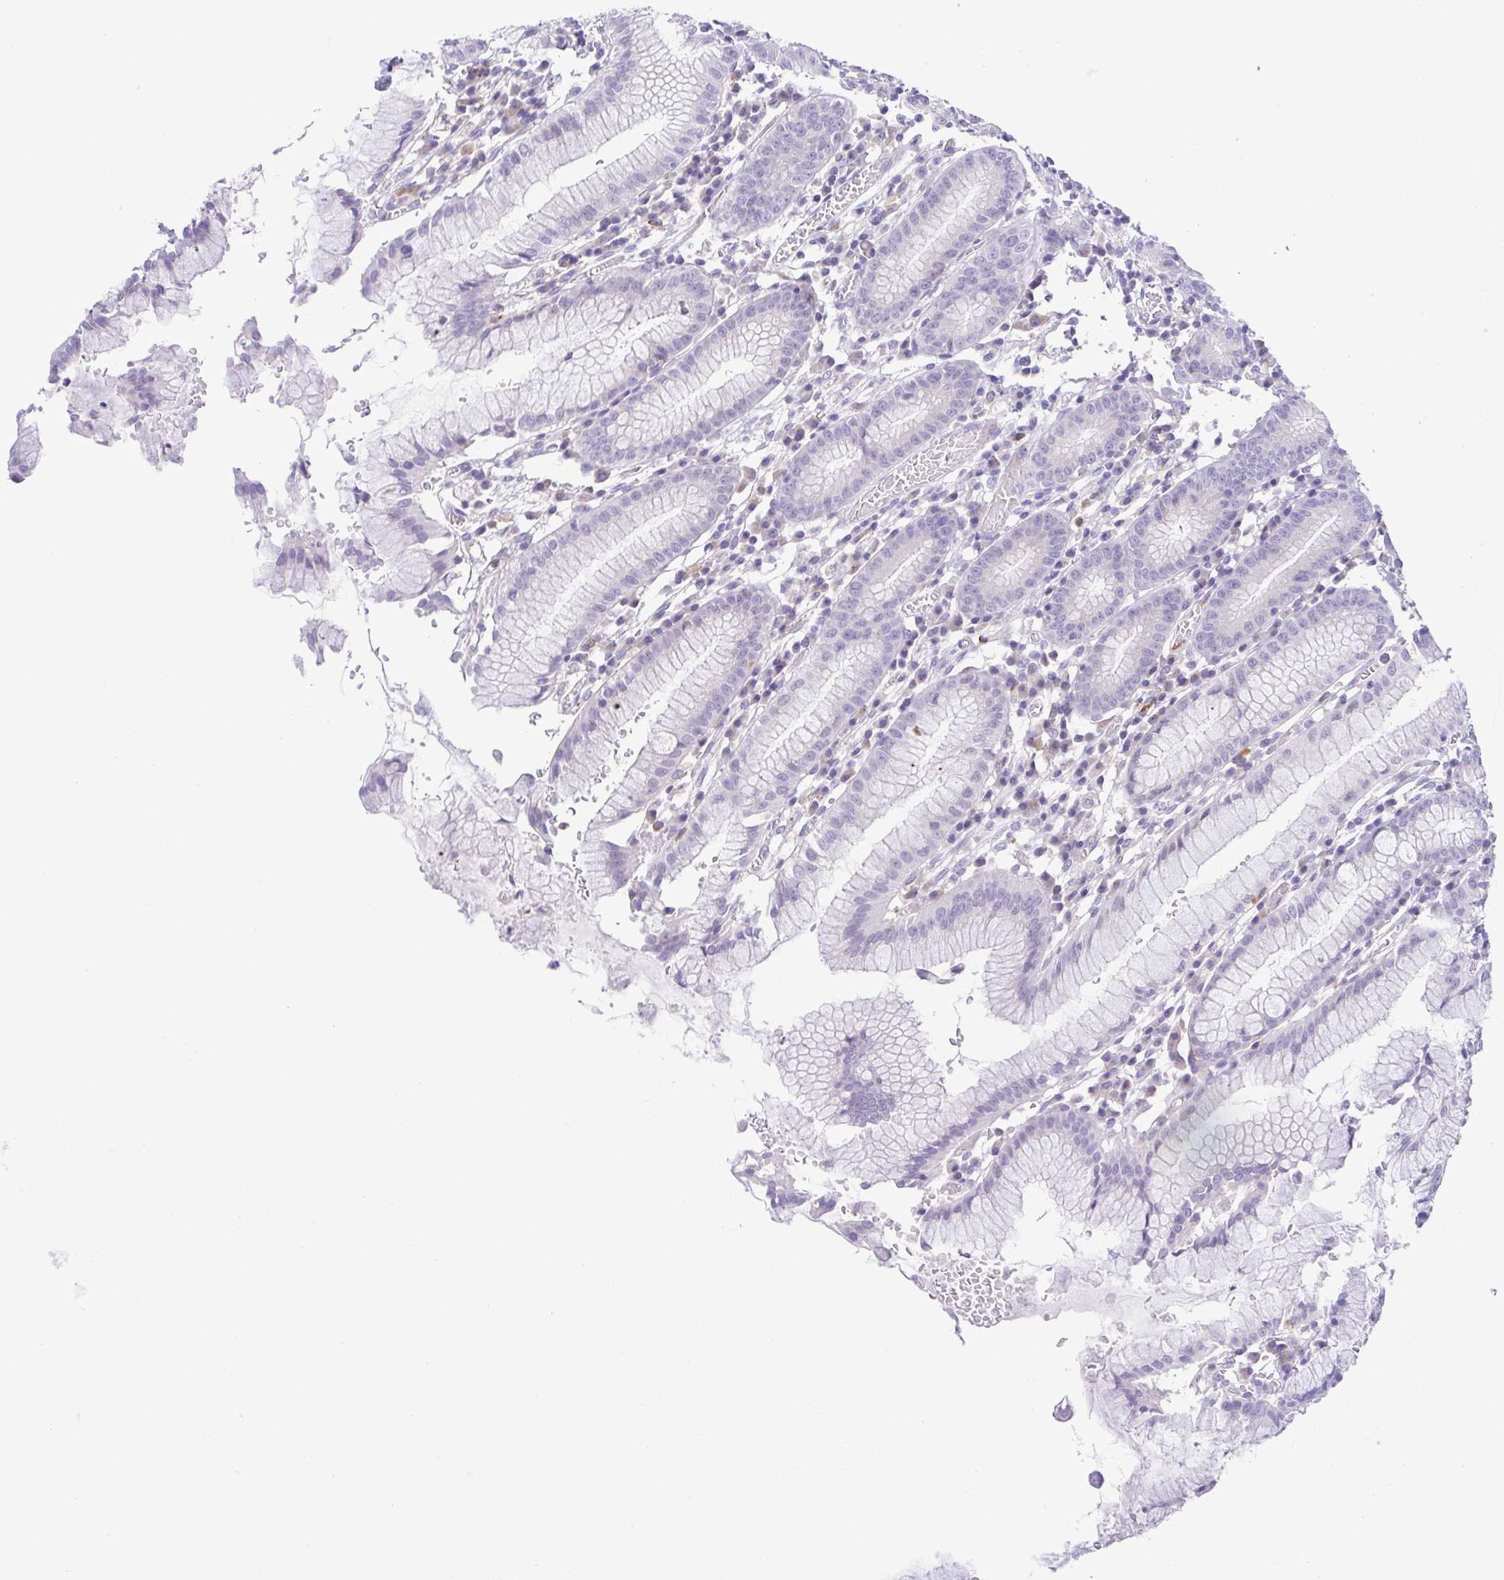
{"staining": {"intensity": "negative", "quantity": "none", "location": "none"}, "tissue": "stomach", "cell_type": "Glandular cells", "image_type": "normal", "snomed": [{"axis": "morphology", "description": "Normal tissue, NOS"}, {"axis": "topography", "description": "Stomach"}], "caption": "There is no significant positivity in glandular cells of stomach. (DAB (3,3'-diaminobenzidine) immunohistochemistry, high magnification).", "gene": "PGLYRP1", "patient": {"sex": "male", "age": 55}}